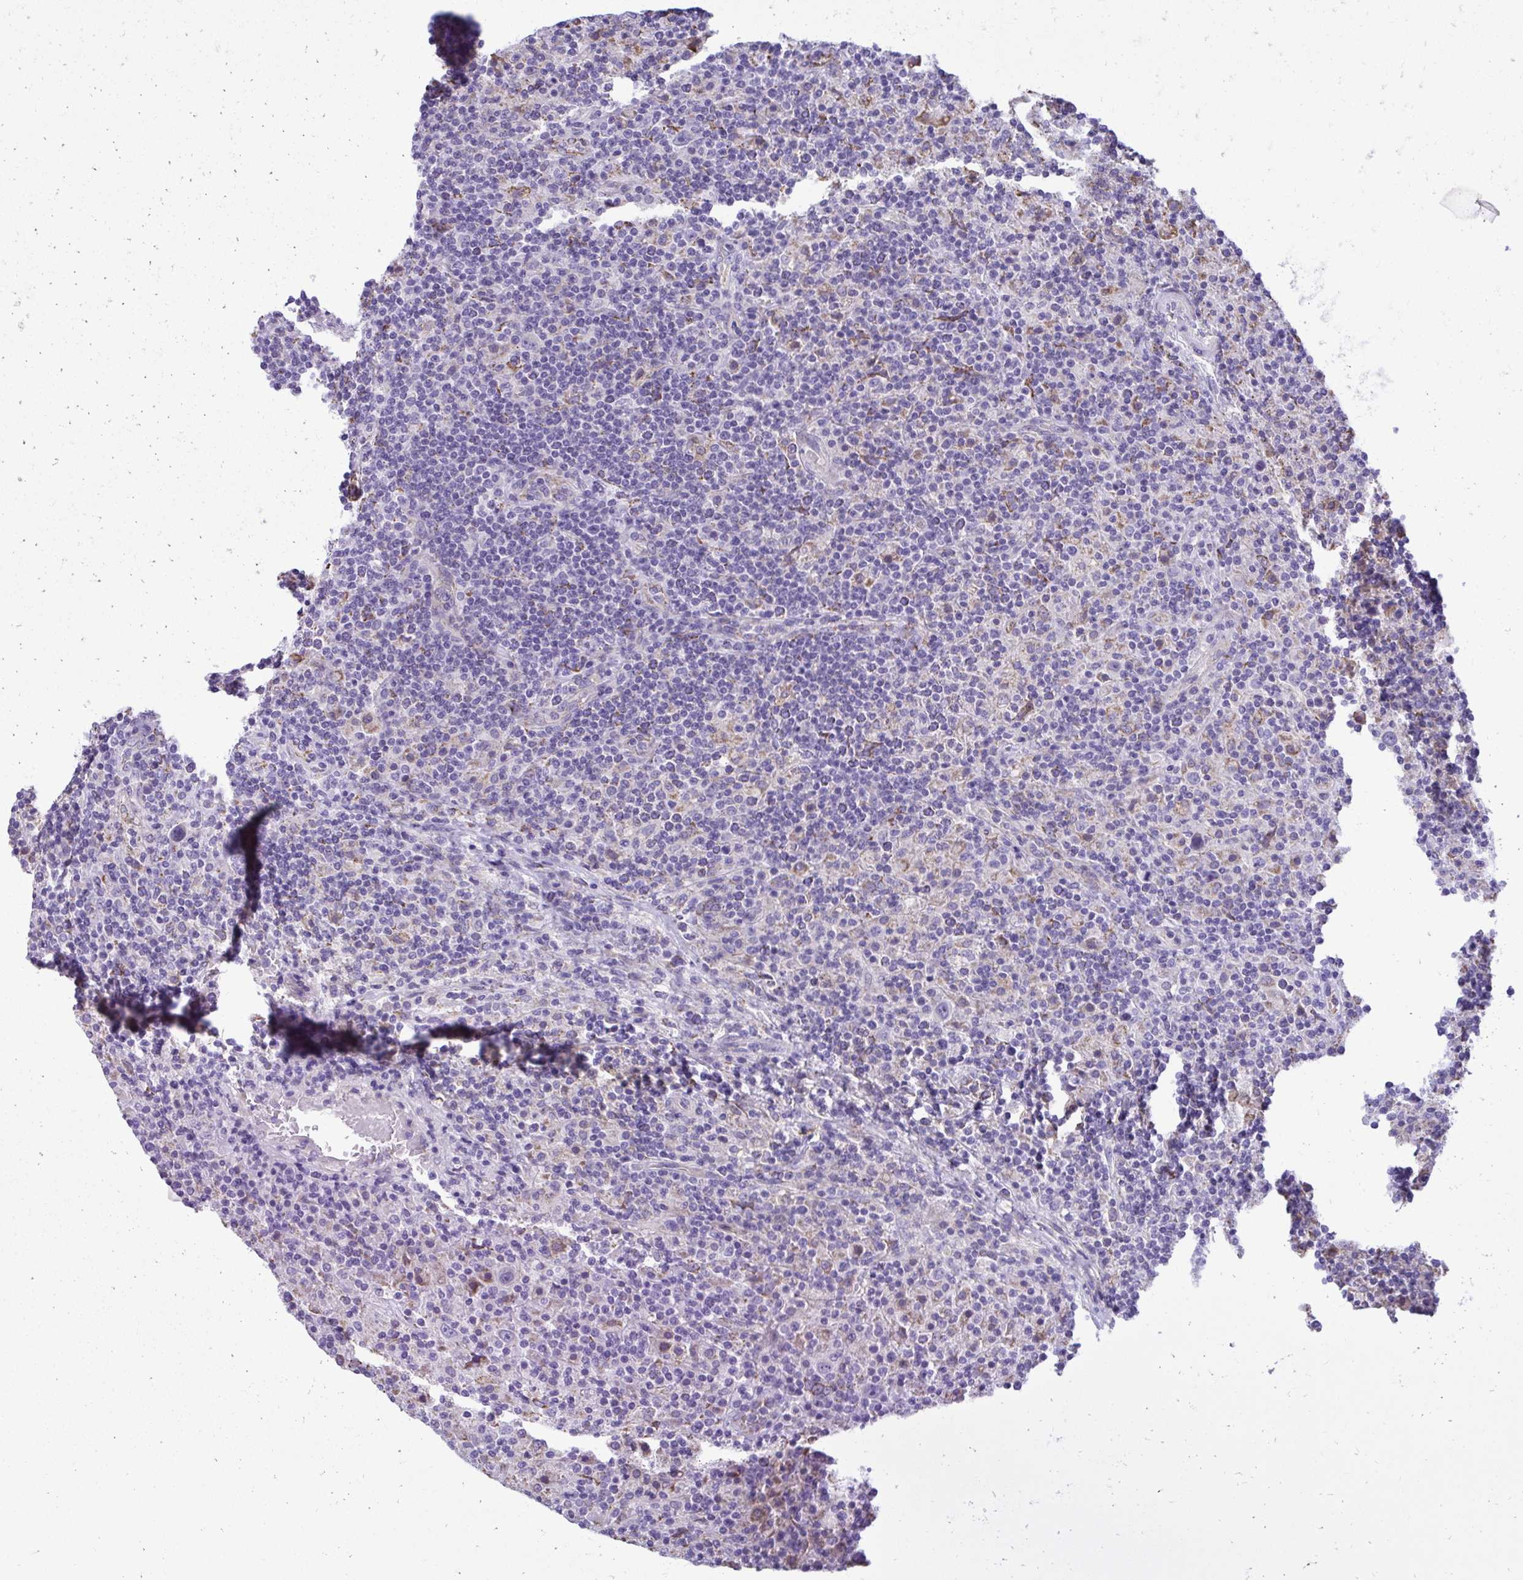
{"staining": {"intensity": "negative", "quantity": "none", "location": "none"}, "tissue": "lymphoma", "cell_type": "Tumor cells", "image_type": "cancer", "snomed": [{"axis": "morphology", "description": "Hodgkin's disease, NOS"}, {"axis": "topography", "description": "Lymph node"}], "caption": "The micrograph shows no significant positivity in tumor cells of Hodgkin's disease. (Stains: DAB immunohistochemistry (IHC) with hematoxylin counter stain, Microscopy: brightfield microscopy at high magnification).", "gene": "AIG1", "patient": {"sex": "male", "age": 70}}